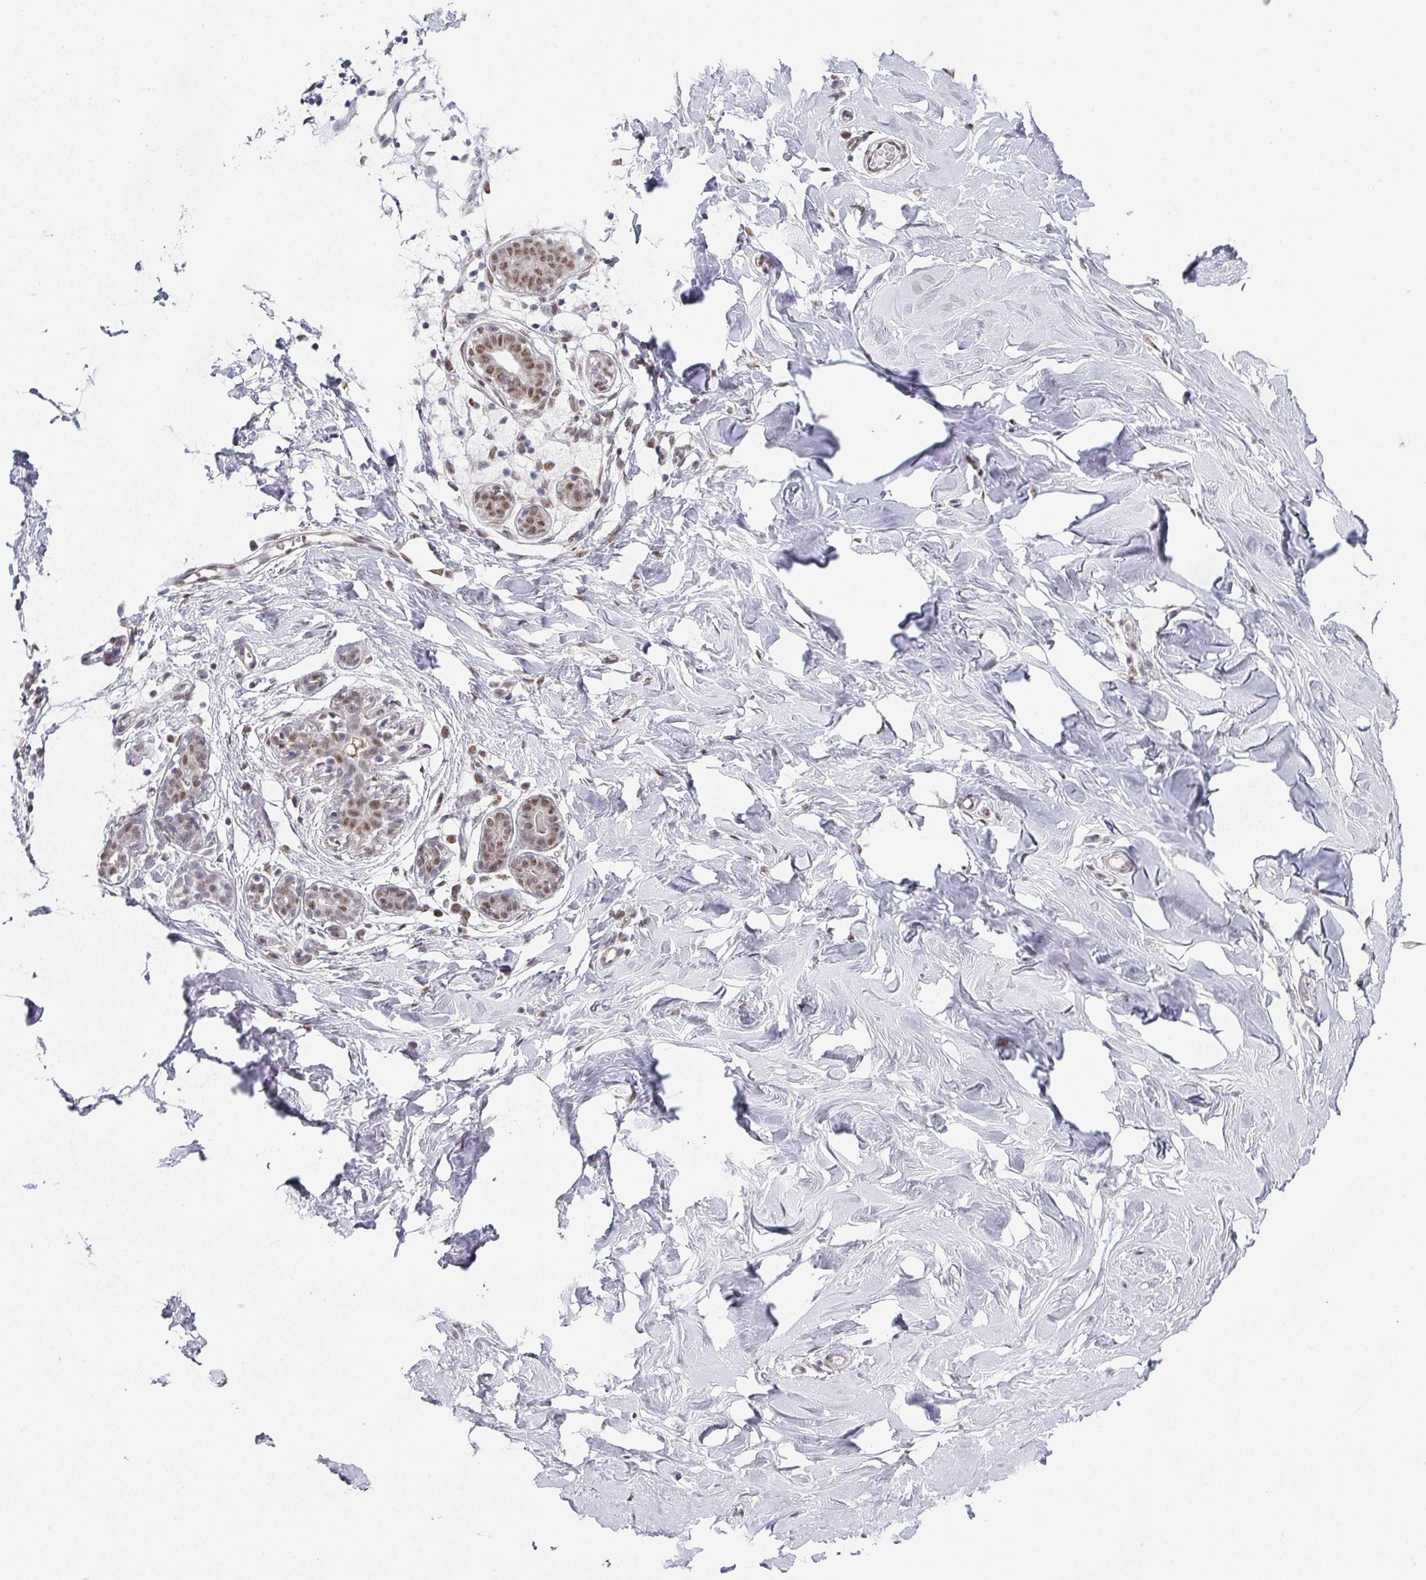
{"staining": {"intensity": "negative", "quantity": "none", "location": "none"}, "tissue": "breast", "cell_type": "Adipocytes", "image_type": "normal", "snomed": [{"axis": "morphology", "description": "Normal tissue, NOS"}, {"axis": "topography", "description": "Breast"}], "caption": "DAB (3,3'-diaminobenzidine) immunohistochemical staining of benign human breast shows no significant positivity in adipocytes. (Stains: DAB immunohistochemistry (IHC) with hematoxylin counter stain, Microscopy: brightfield microscopy at high magnification).", "gene": "TMED5", "patient": {"sex": "female", "age": 27}}